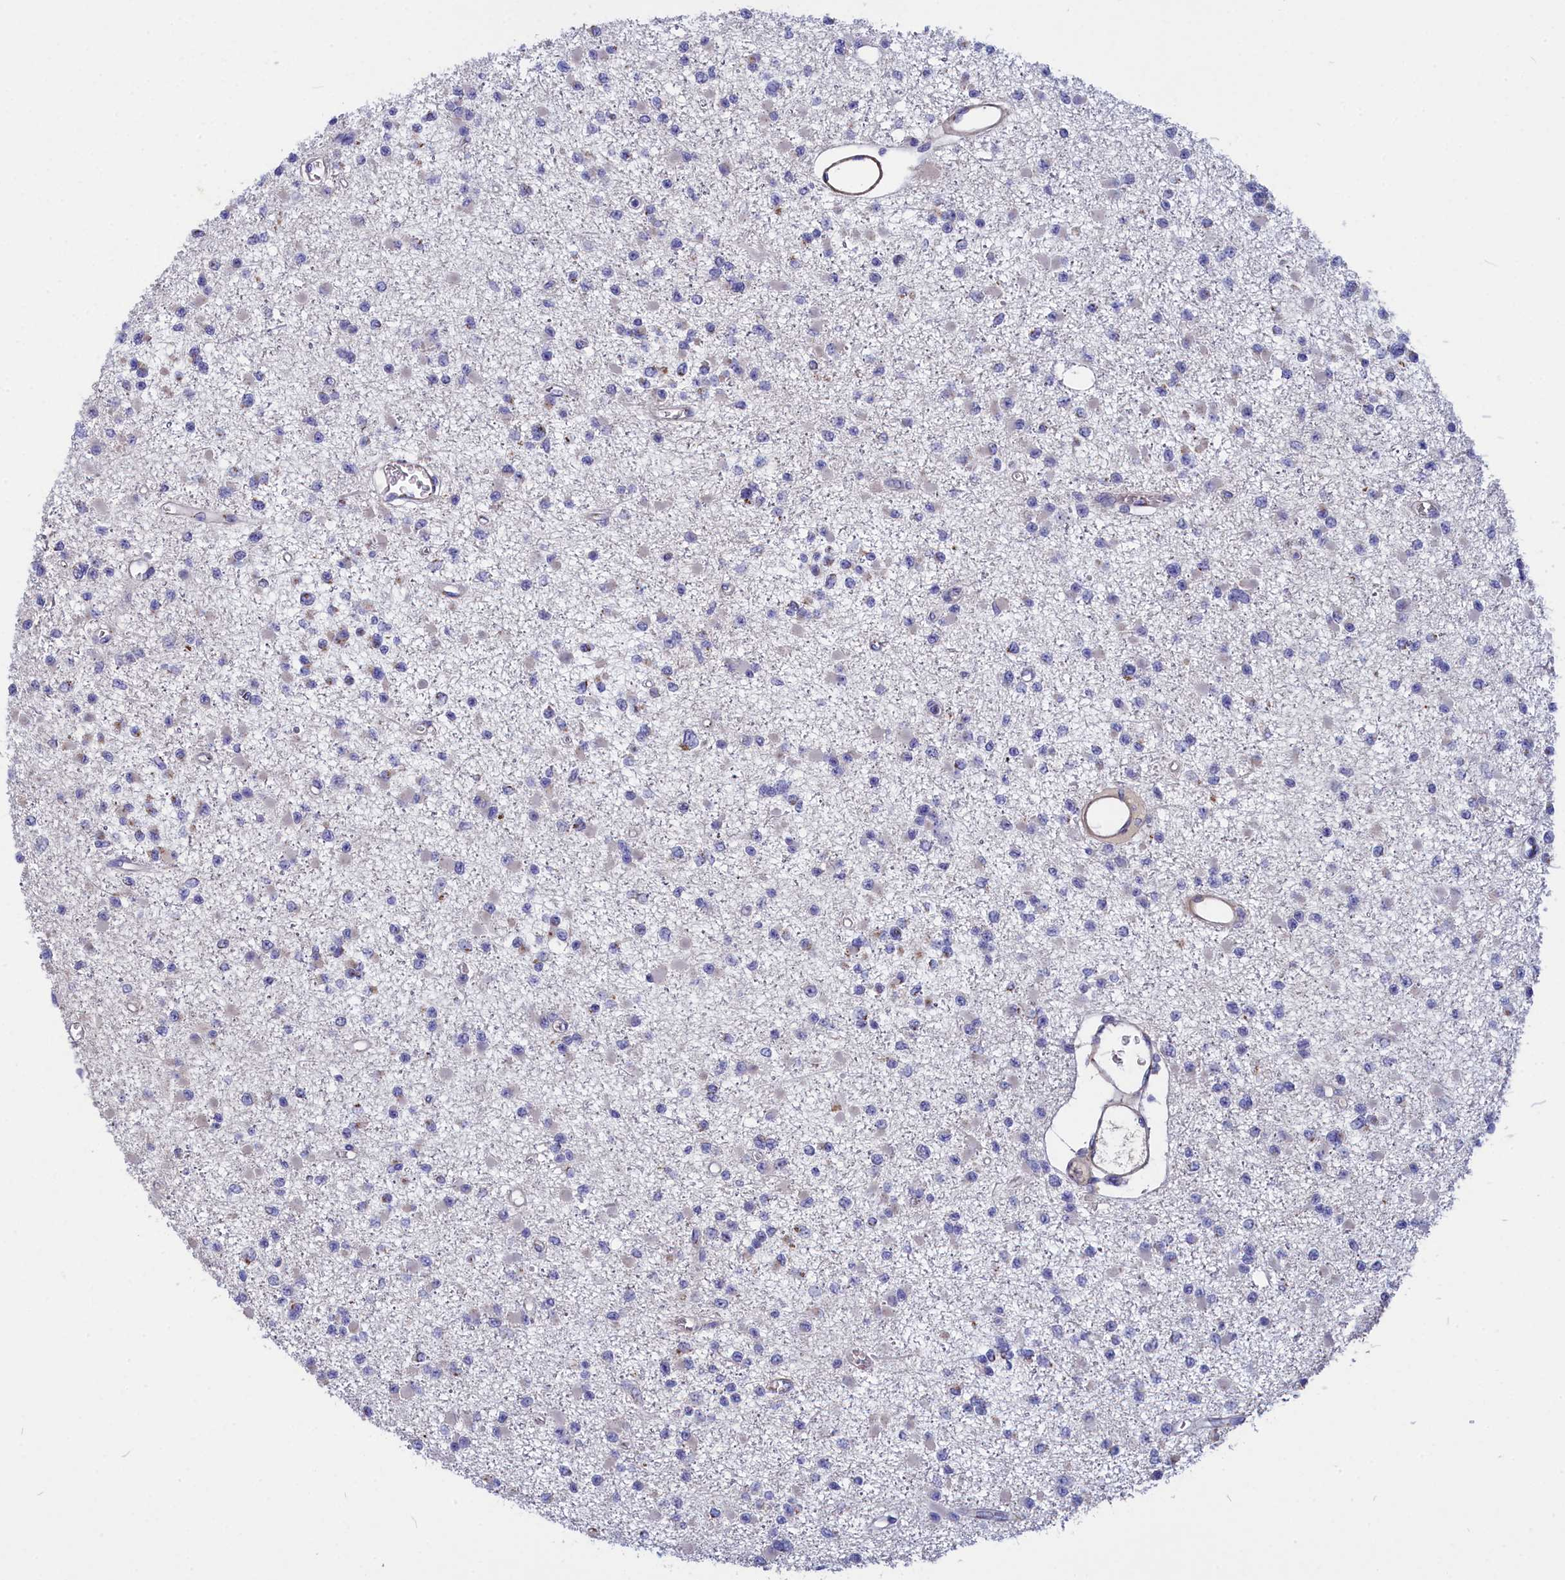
{"staining": {"intensity": "negative", "quantity": "none", "location": "none"}, "tissue": "glioma", "cell_type": "Tumor cells", "image_type": "cancer", "snomed": [{"axis": "morphology", "description": "Glioma, malignant, Low grade"}, {"axis": "topography", "description": "Brain"}], "caption": "High power microscopy image of an immunohistochemistry micrograph of malignant glioma (low-grade), revealing no significant expression in tumor cells.", "gene": "TUBGCP4", "patient": {"sex": "female", "age": 22}}